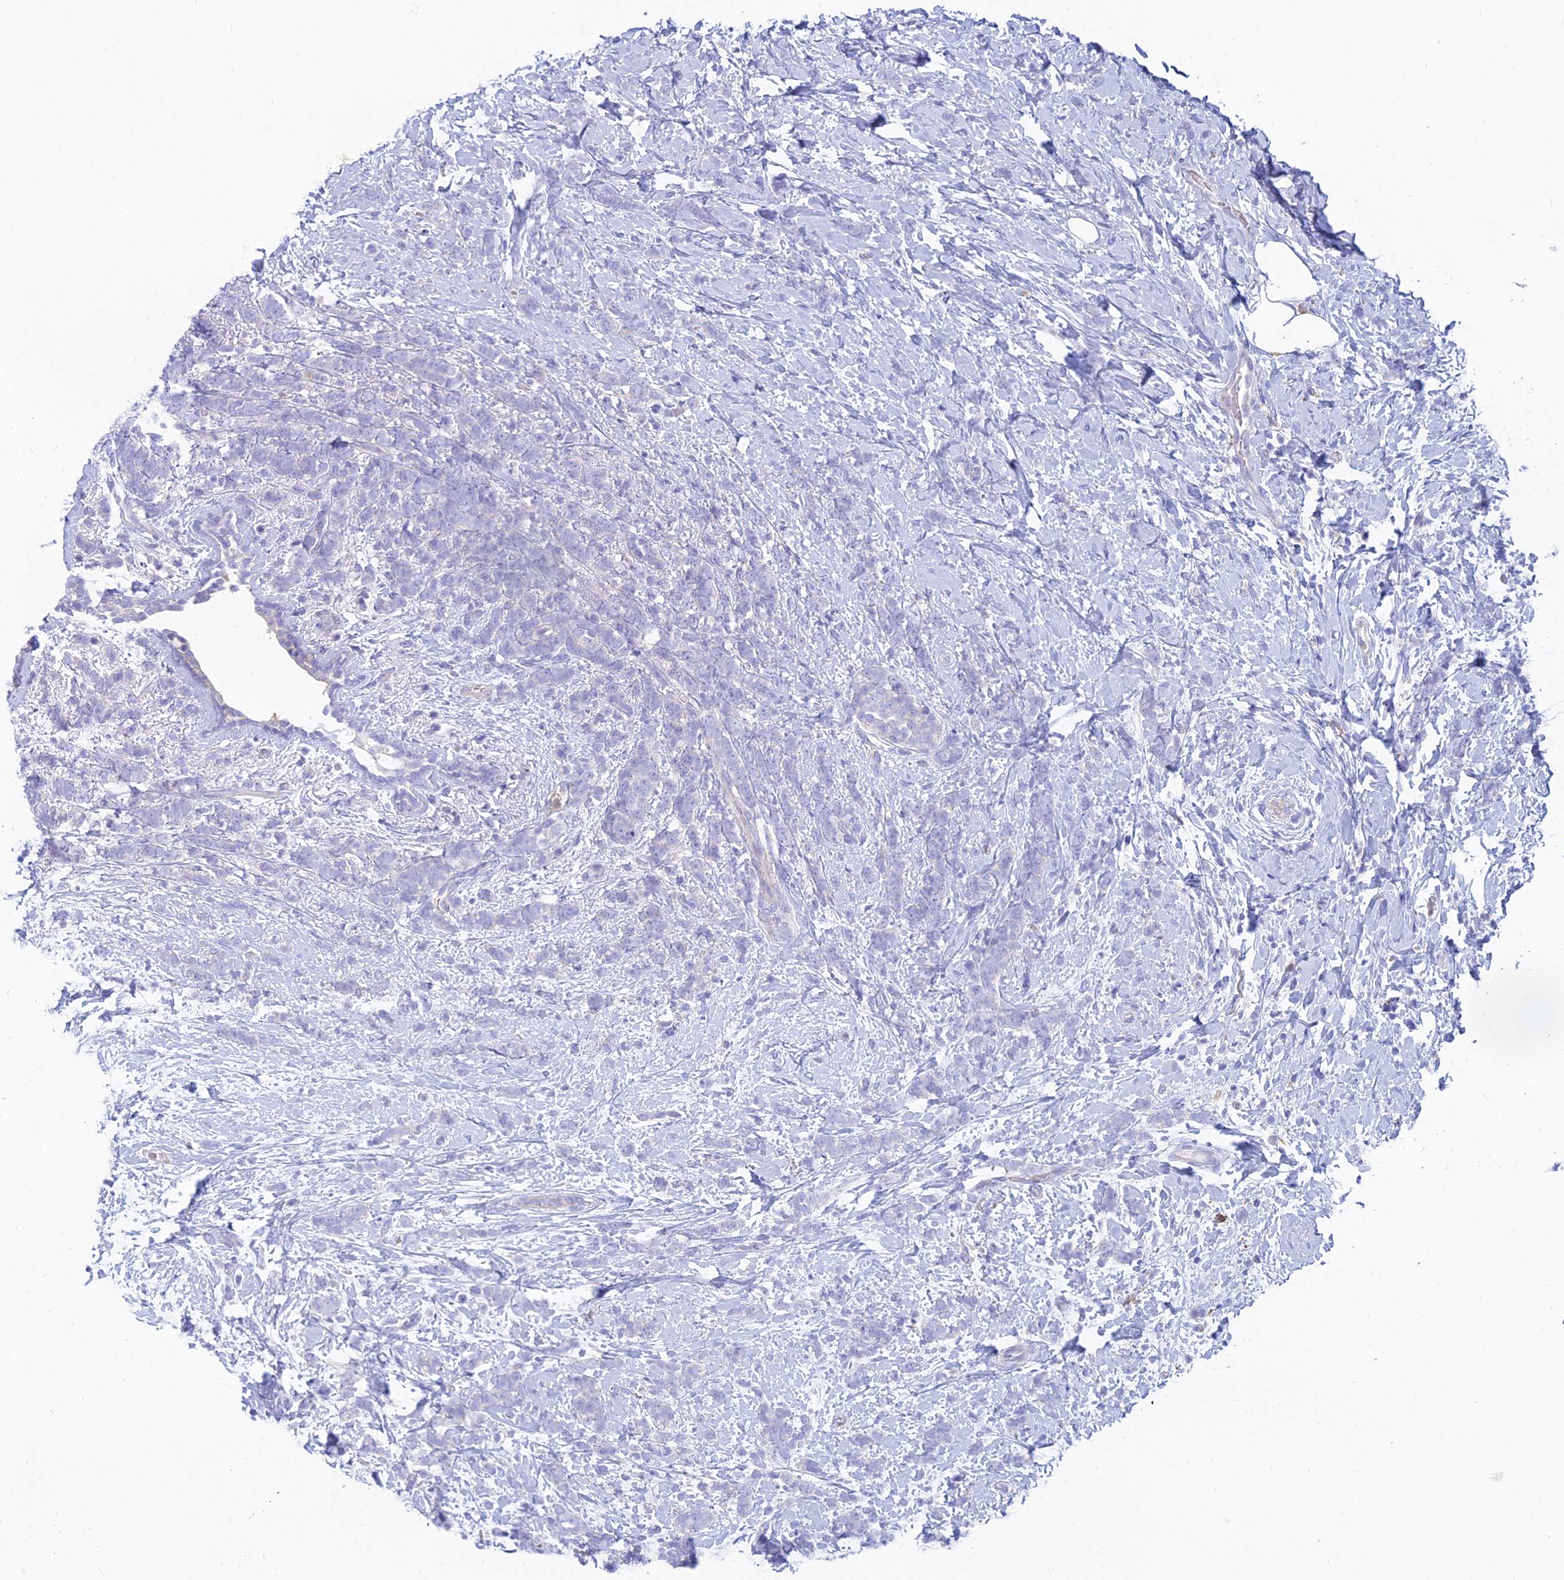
{"staining": {"intensity": "negative", "quantity": "none", "location": "none"}, "tissue": "breast cancer", "cell_type": "Tumor cells", "image_type": "cancer", "snomed": [{"axis": "morphology", "description": "Lobular carcinoma"}, {"axis": "topography", "description": "Breast"}], "caption": "Tumor cells are negative for brown protein staining in breast lobular carcinoma.", "gene": "STRN4", "patient": {"sex": "female", "age": 58}}